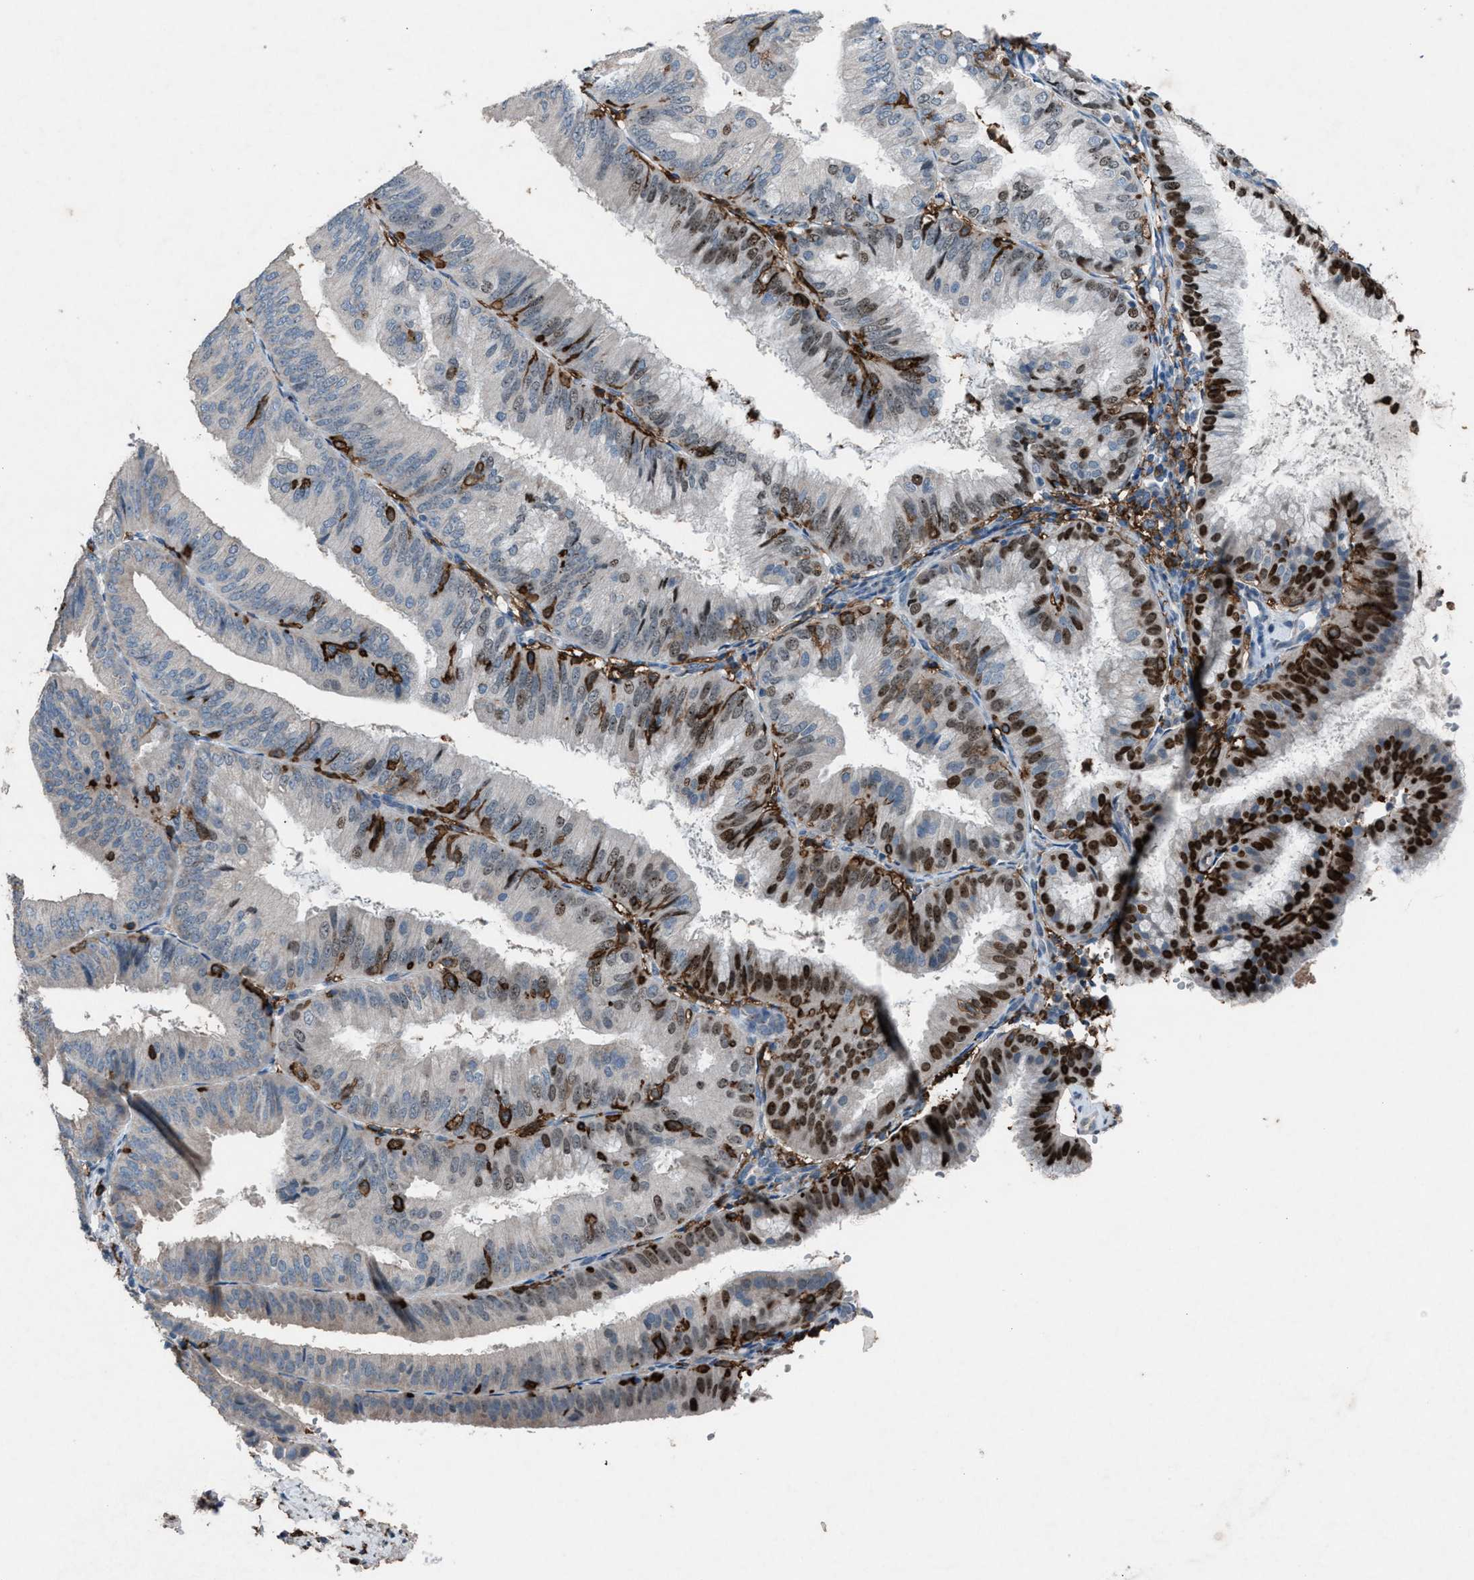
{"staining": {"intensity": "strong", "quantity": "25%-75%", "location": "nuclear"}, "tissue": "endometrial cancer", "cell_type": "Tumor cells", "image_type": "cancer", "snomed": [{"axis": "morphology", "description": "Adenocarcinoma, NOS"}, {"axis": "topography", "description": "Endometrium"}], "caption": "The histopathology image displays immunohistochemical staining of endometrial cancer. There is strong nuclear expression is identified in approximately 25%-75% of tumor cells. The protein is stained brown, and the nuclei are stained in blue (DAB (3,3'-diaminobenzidine) IHC with brightfield microscopy, high magnification).", "gene": "FCER1G", "patient": {"sex": "female", "age": 63}}